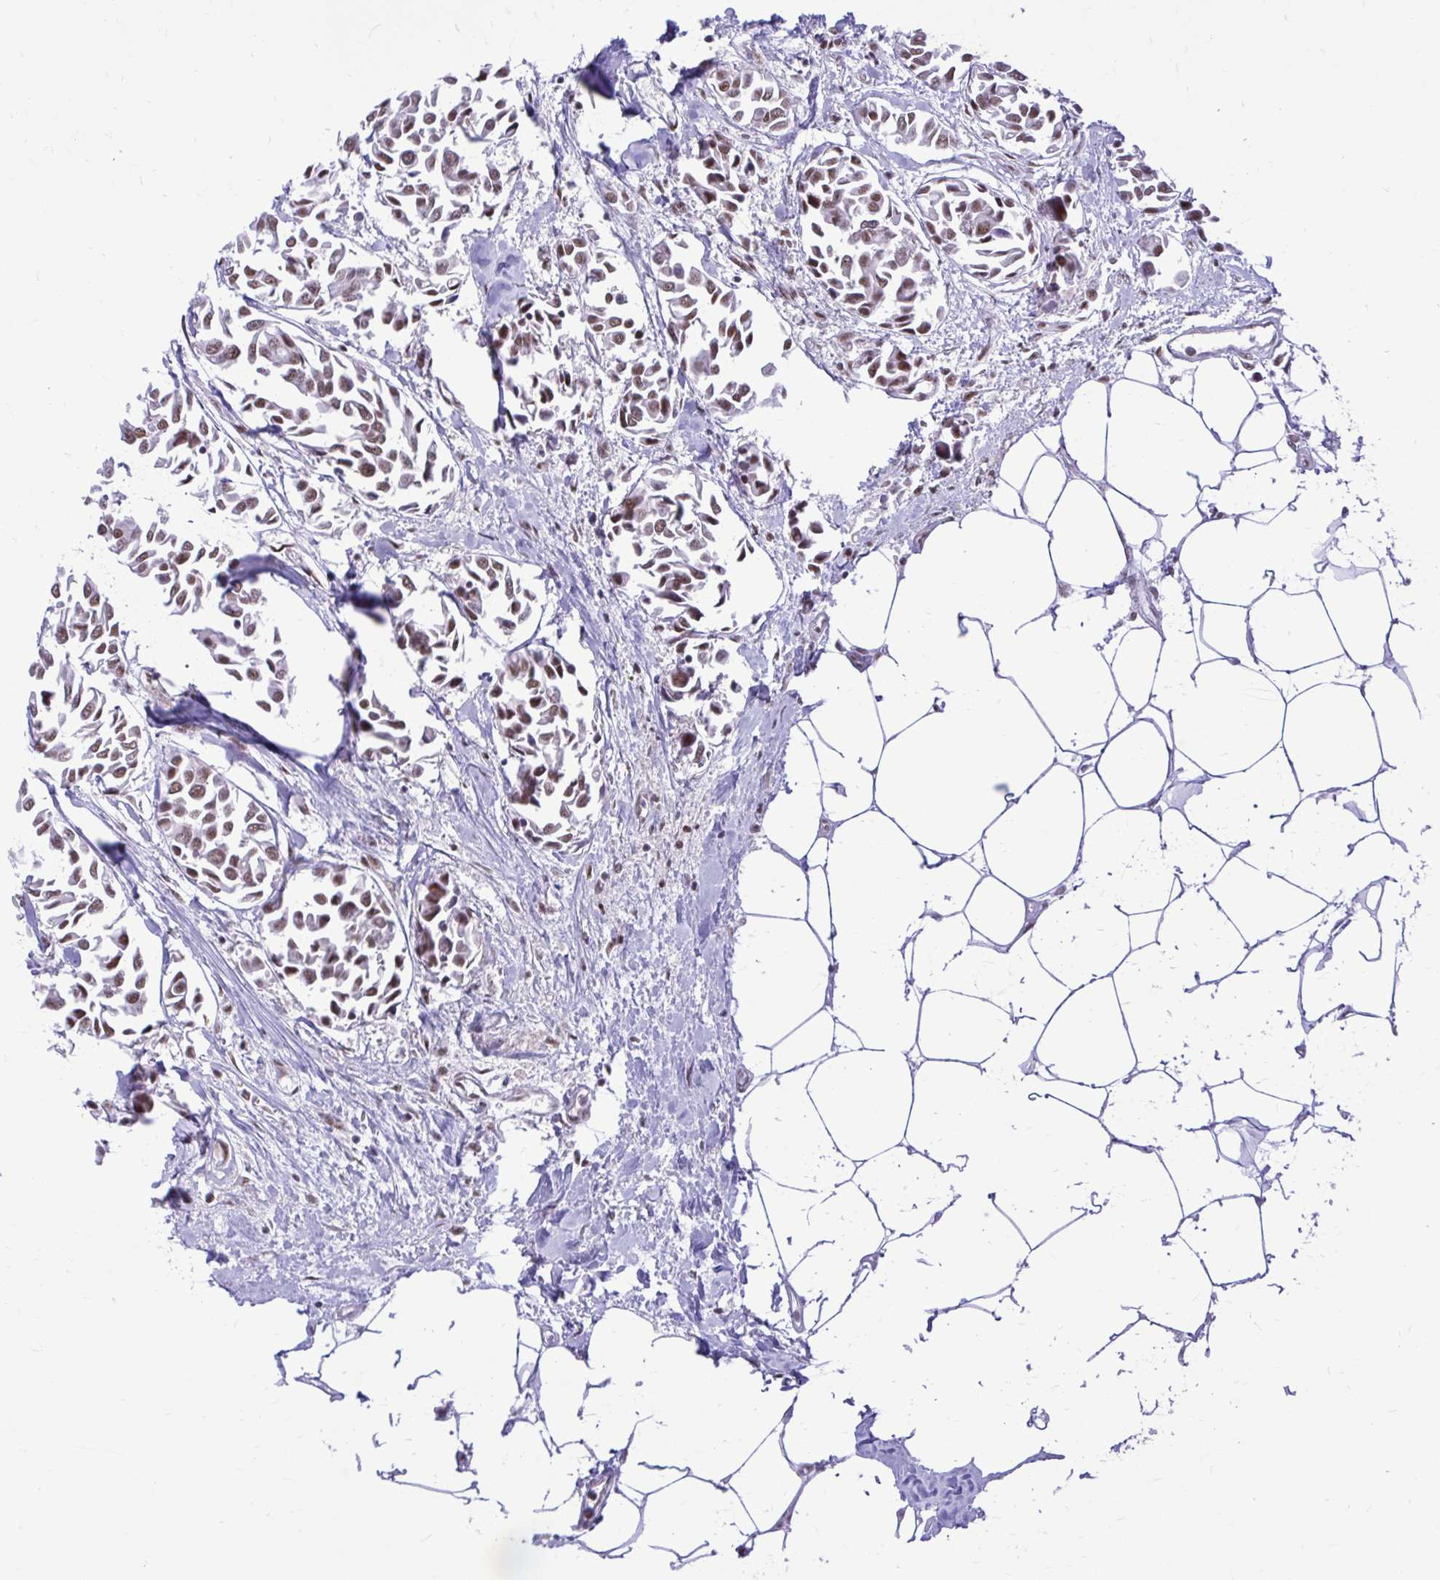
{"staining": {"intensity": "moderate", "quantity": ">75%", "location": "nuclear"}, "tissue": "breast cancer", "cell_type": "Tumor cells", "image_type": "cancer", "snomed": [{"axis": "morphology", "description": "Duct carcinoma"}, {"axis": "topography", "description": "Breast"}], "caption": "Breast intraductal carcinoma tissue displays moderate nuclear staining in approximately >75% of tumor cells, visualized by immunohistochemistry. (DAB (3,3'-diaminobenzidine) = brown stain, brightfield microscopy at high magnification).", "gene": "PRPF19", "patient": {"sex": "female", "age": 54}}